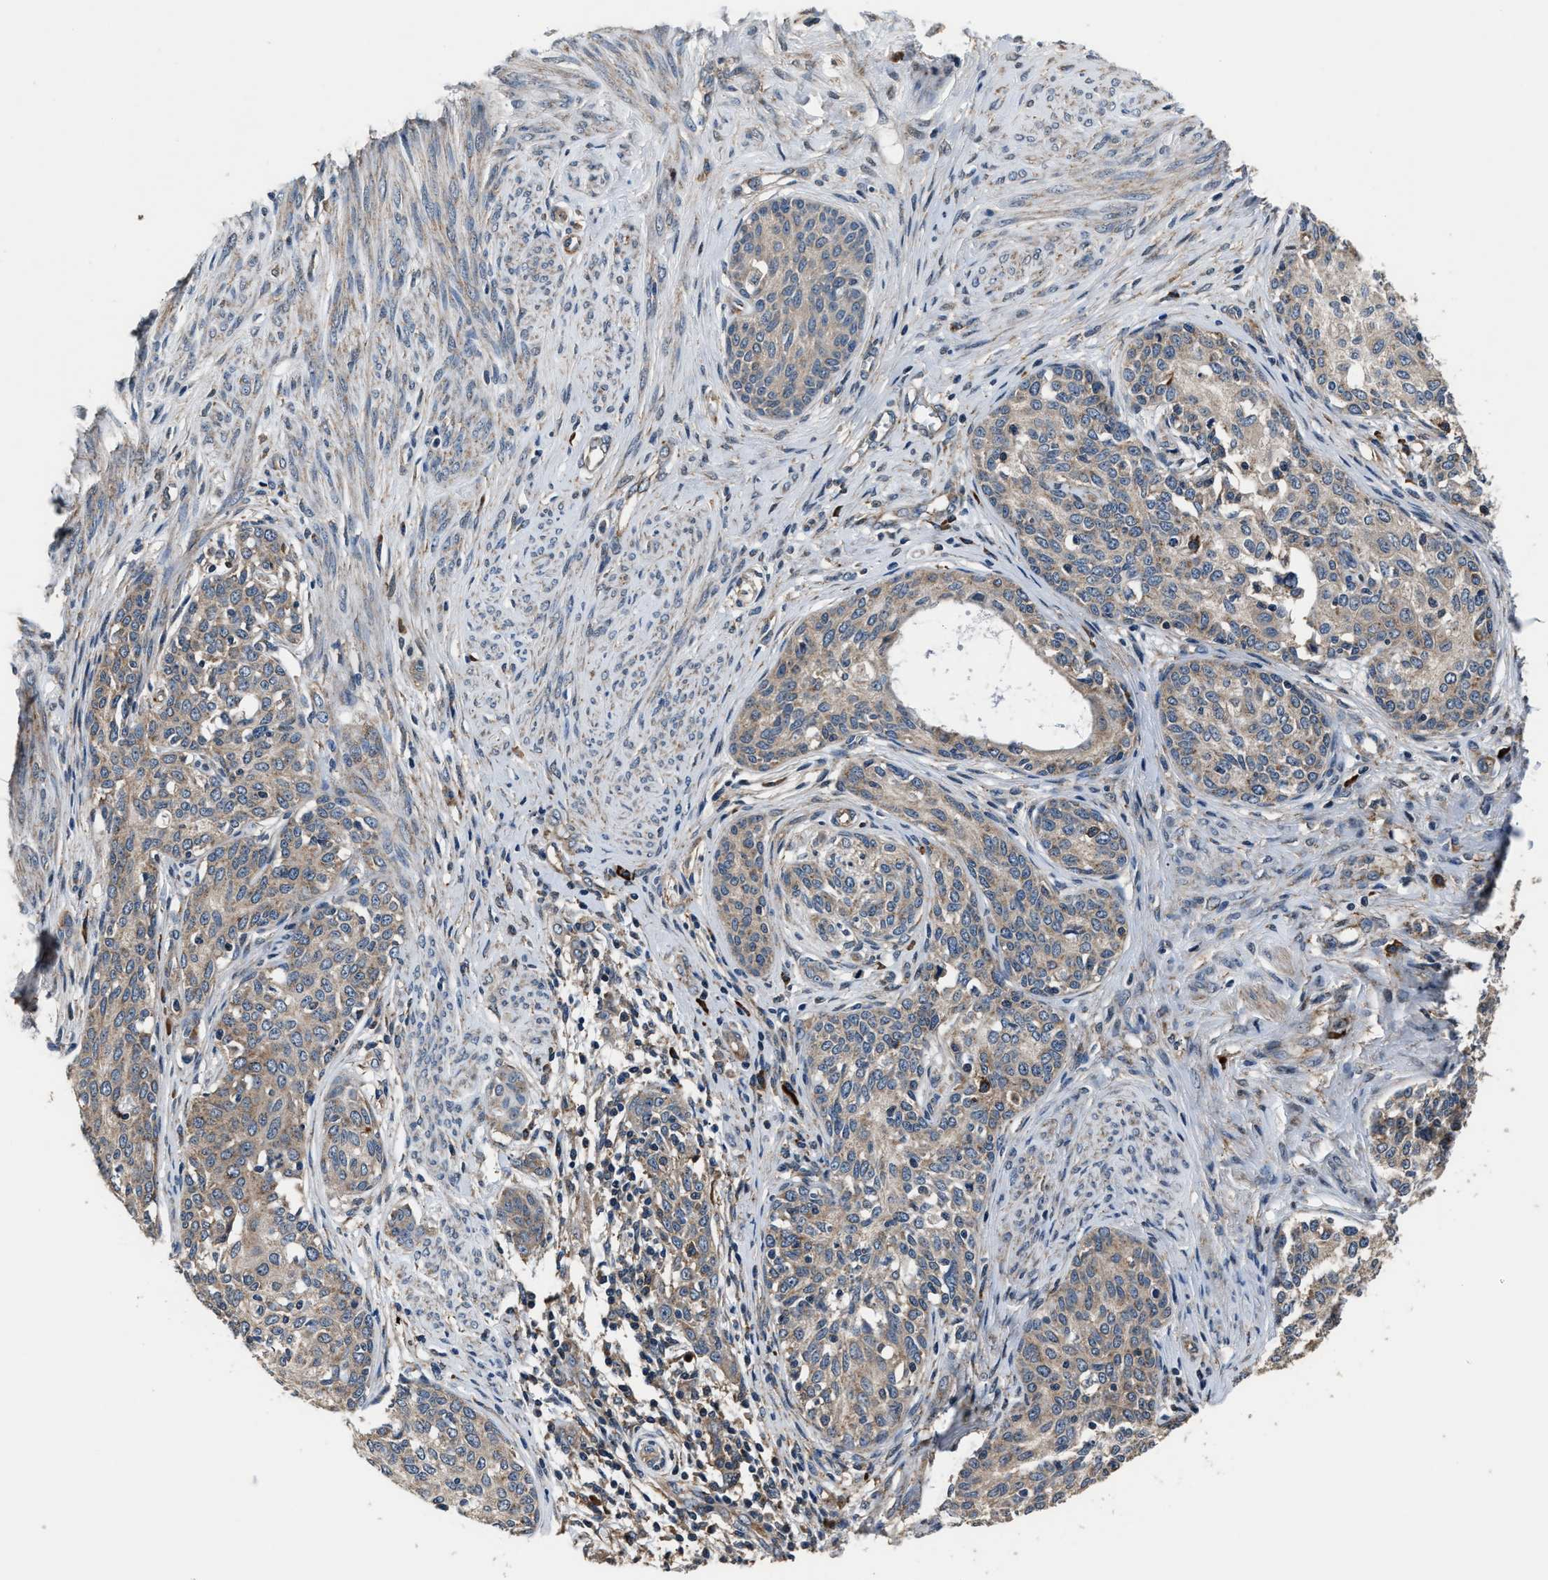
{"staining": {"intensity": "weak", "quantity": ">75%", "location": "cytoplasmic/membranous"}, "tissue": "cervical cancer", "cell_type": "Tumor cells", "image_type": "cancer", "snomed": [{"axis": "morphology", "description": "Squamous cell carcinoma, NOS"}, {"axis": "morphology", "description": "Adenocarcinoma, NOS"}, {"axis": "topography", "description": "Cervix"}], "caption": "Cervical squamous cell carcinoma stained with immunohistochemistry demonstrates weak cytoplasmic/membranous positivity in approximately >75% of tumor cells.", "gene": "IMPDH2", "patient": {"sex": "female", "age": 52}}